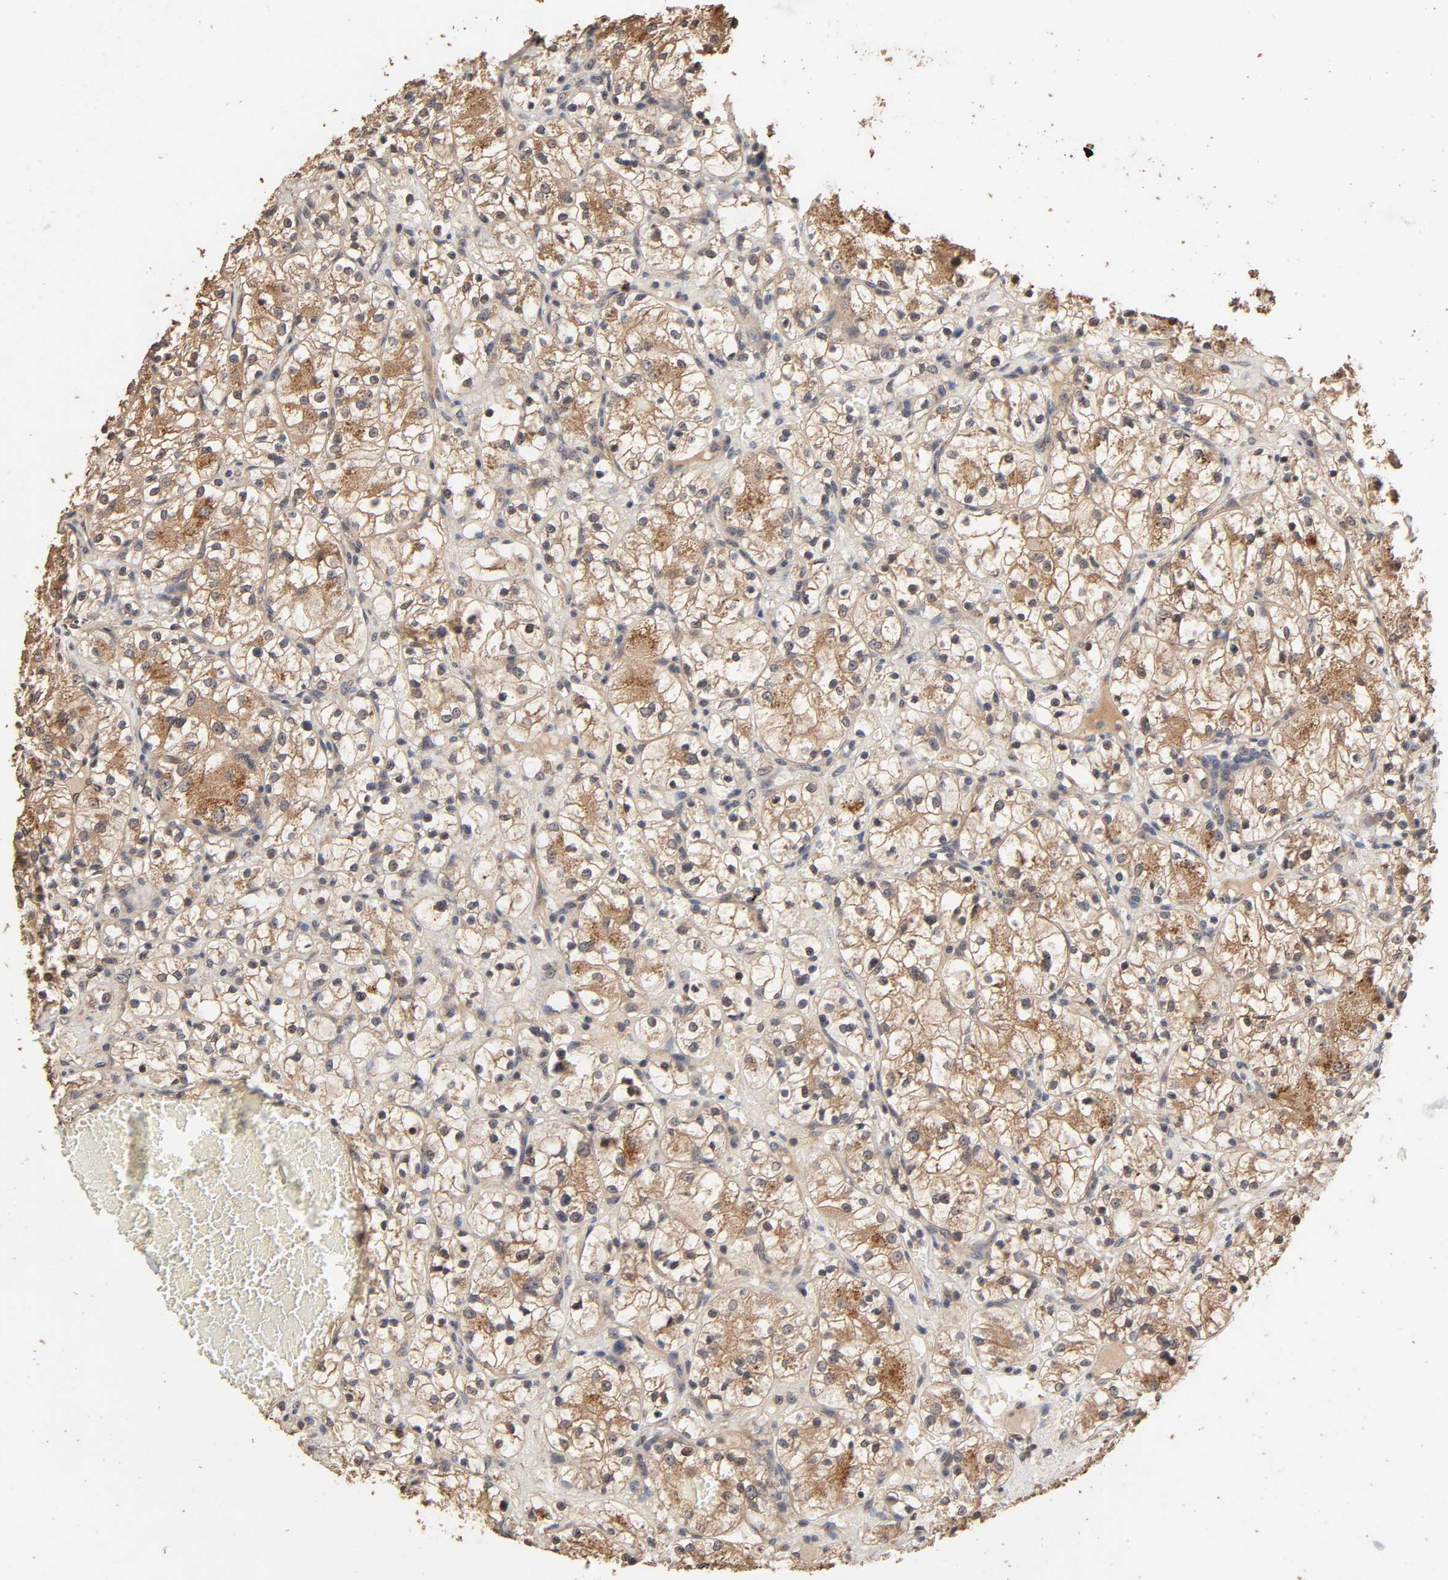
{"staining": {"intensity": "weak", "quantity": "25%-75%", "location": "cytoplasmic/membranous"}, "tissue": "renal cancer", "cell_type": "Tumor cells", "image_type": "cancer", "snomed": [{"axis": "morphology", "description": "Adenocarcinoma, NOS"}, {"axis": "topography", "description": "Kidney"}], "caption": "Adenocarcinoma (renal) stained with DAB (3,3'-diaminobenzidine) immunohistochemistry (IHC) shows low levels of weak cytoplasmic/membranous staining in about 25%-75% of tumor cells. (DAB IHC with brightfield microscopy, high magnification).", "gene": "ARHGEF7", "patient": {"sex": "female", "age": 60}}